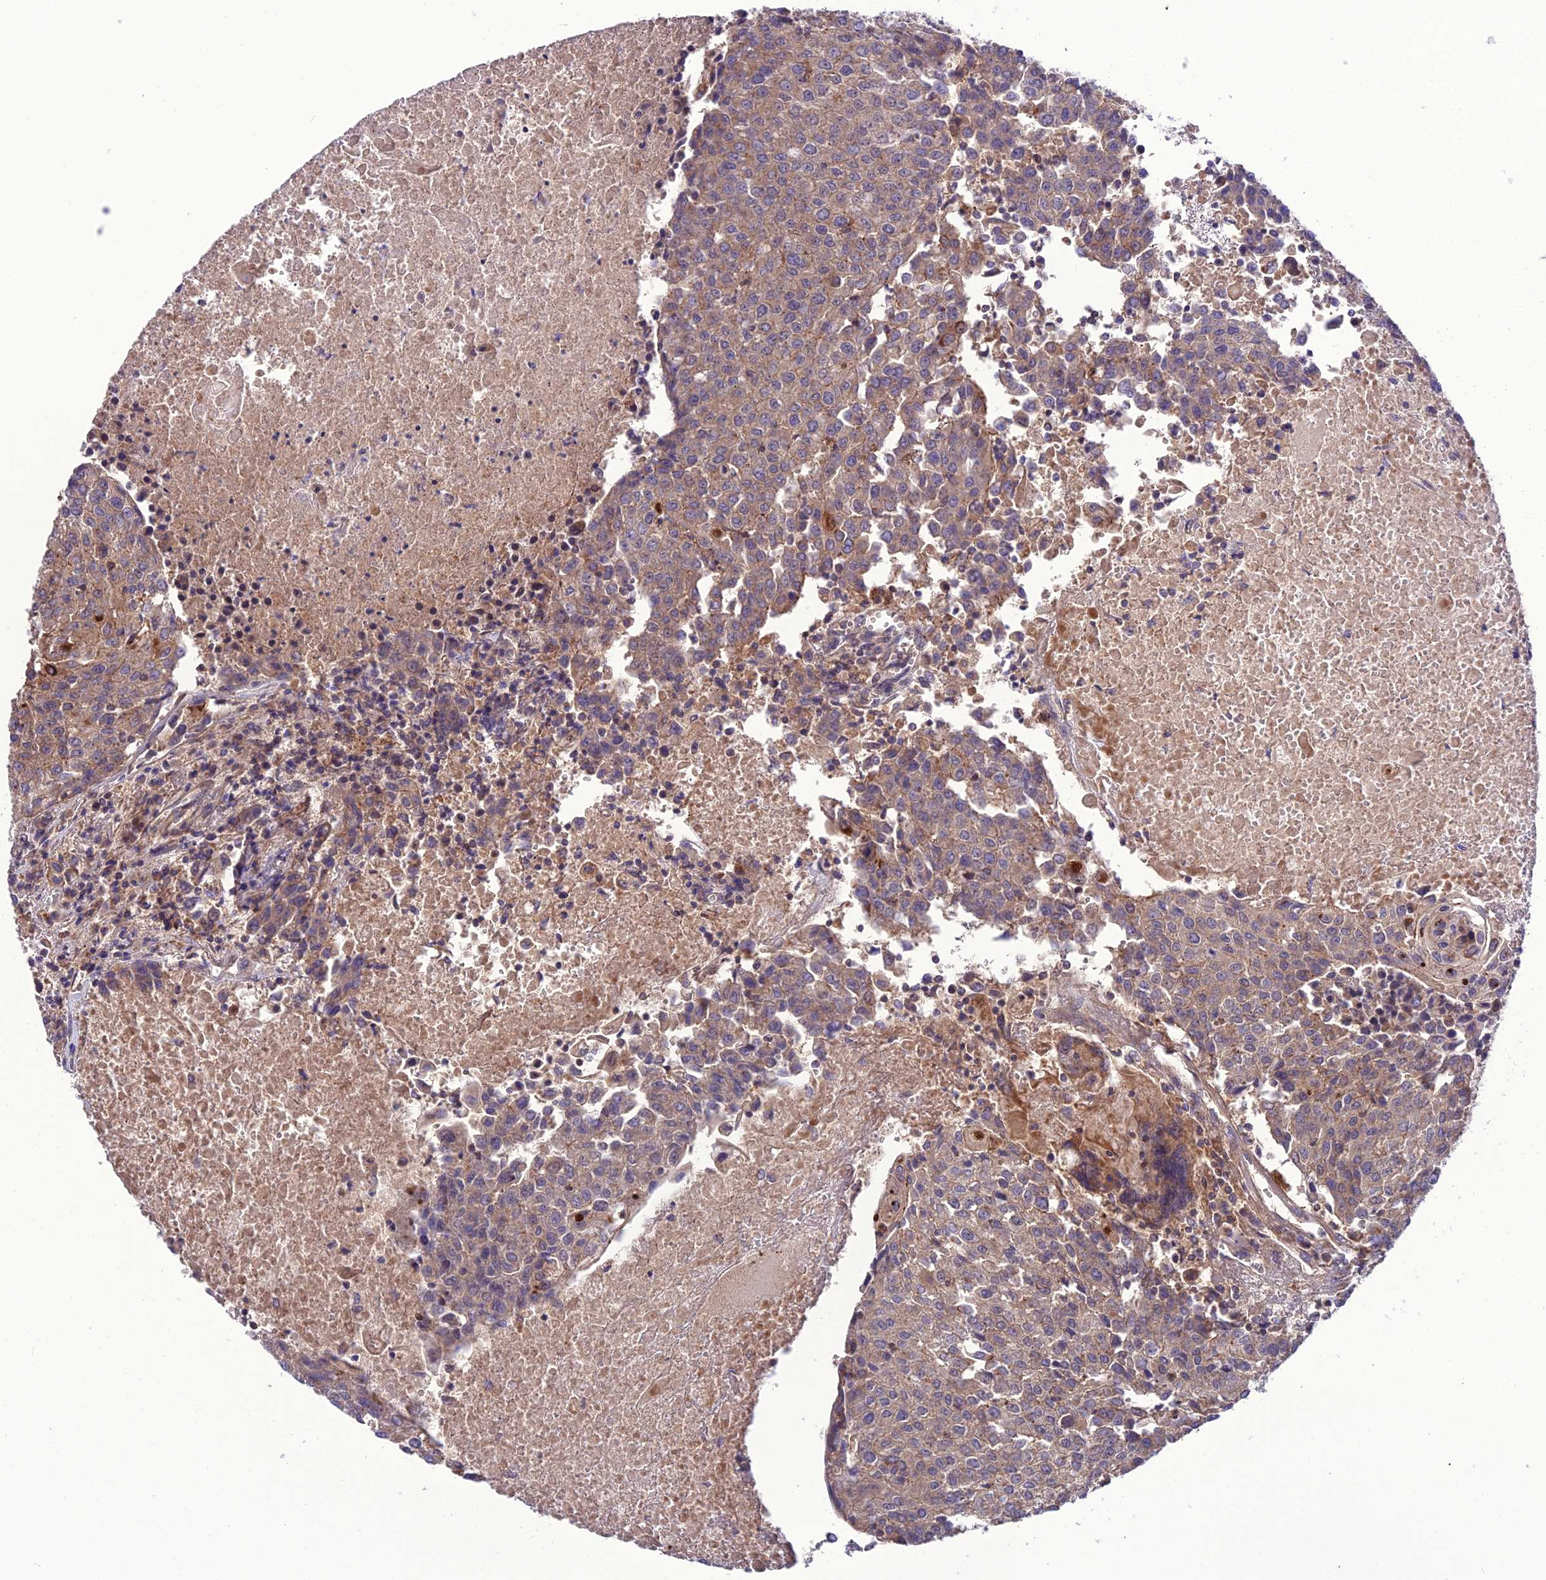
{"staining": {"intensity": "weak", "quantity": "25%-75%", "location": "cytoplasmic/membranous"}, "tissue": "urothelial cancer", "cell_type": "Tumor cells", "image_type": "cancer", "snomed": [{"axis": "morphology", "description": "Urothelial carcinoma, High grade"}, {"axis": "topography", "description": "Urinary bladder"}], "caption": "Immunohistochemistry staining of urothelial carcinoma (high-grade), which exhibits low levels of weak cytoplasmic/membranous positivity in approximately 25%-75% of tumor cells indicating weak cytoplasmic/membranous protein expression. The staining was performed using DAB (brown) for protein detection and nuclei were counterstained in hematoxylin (blue).", "gene": "PPIL3", "patient": {"sex": "female", "age": 85}}